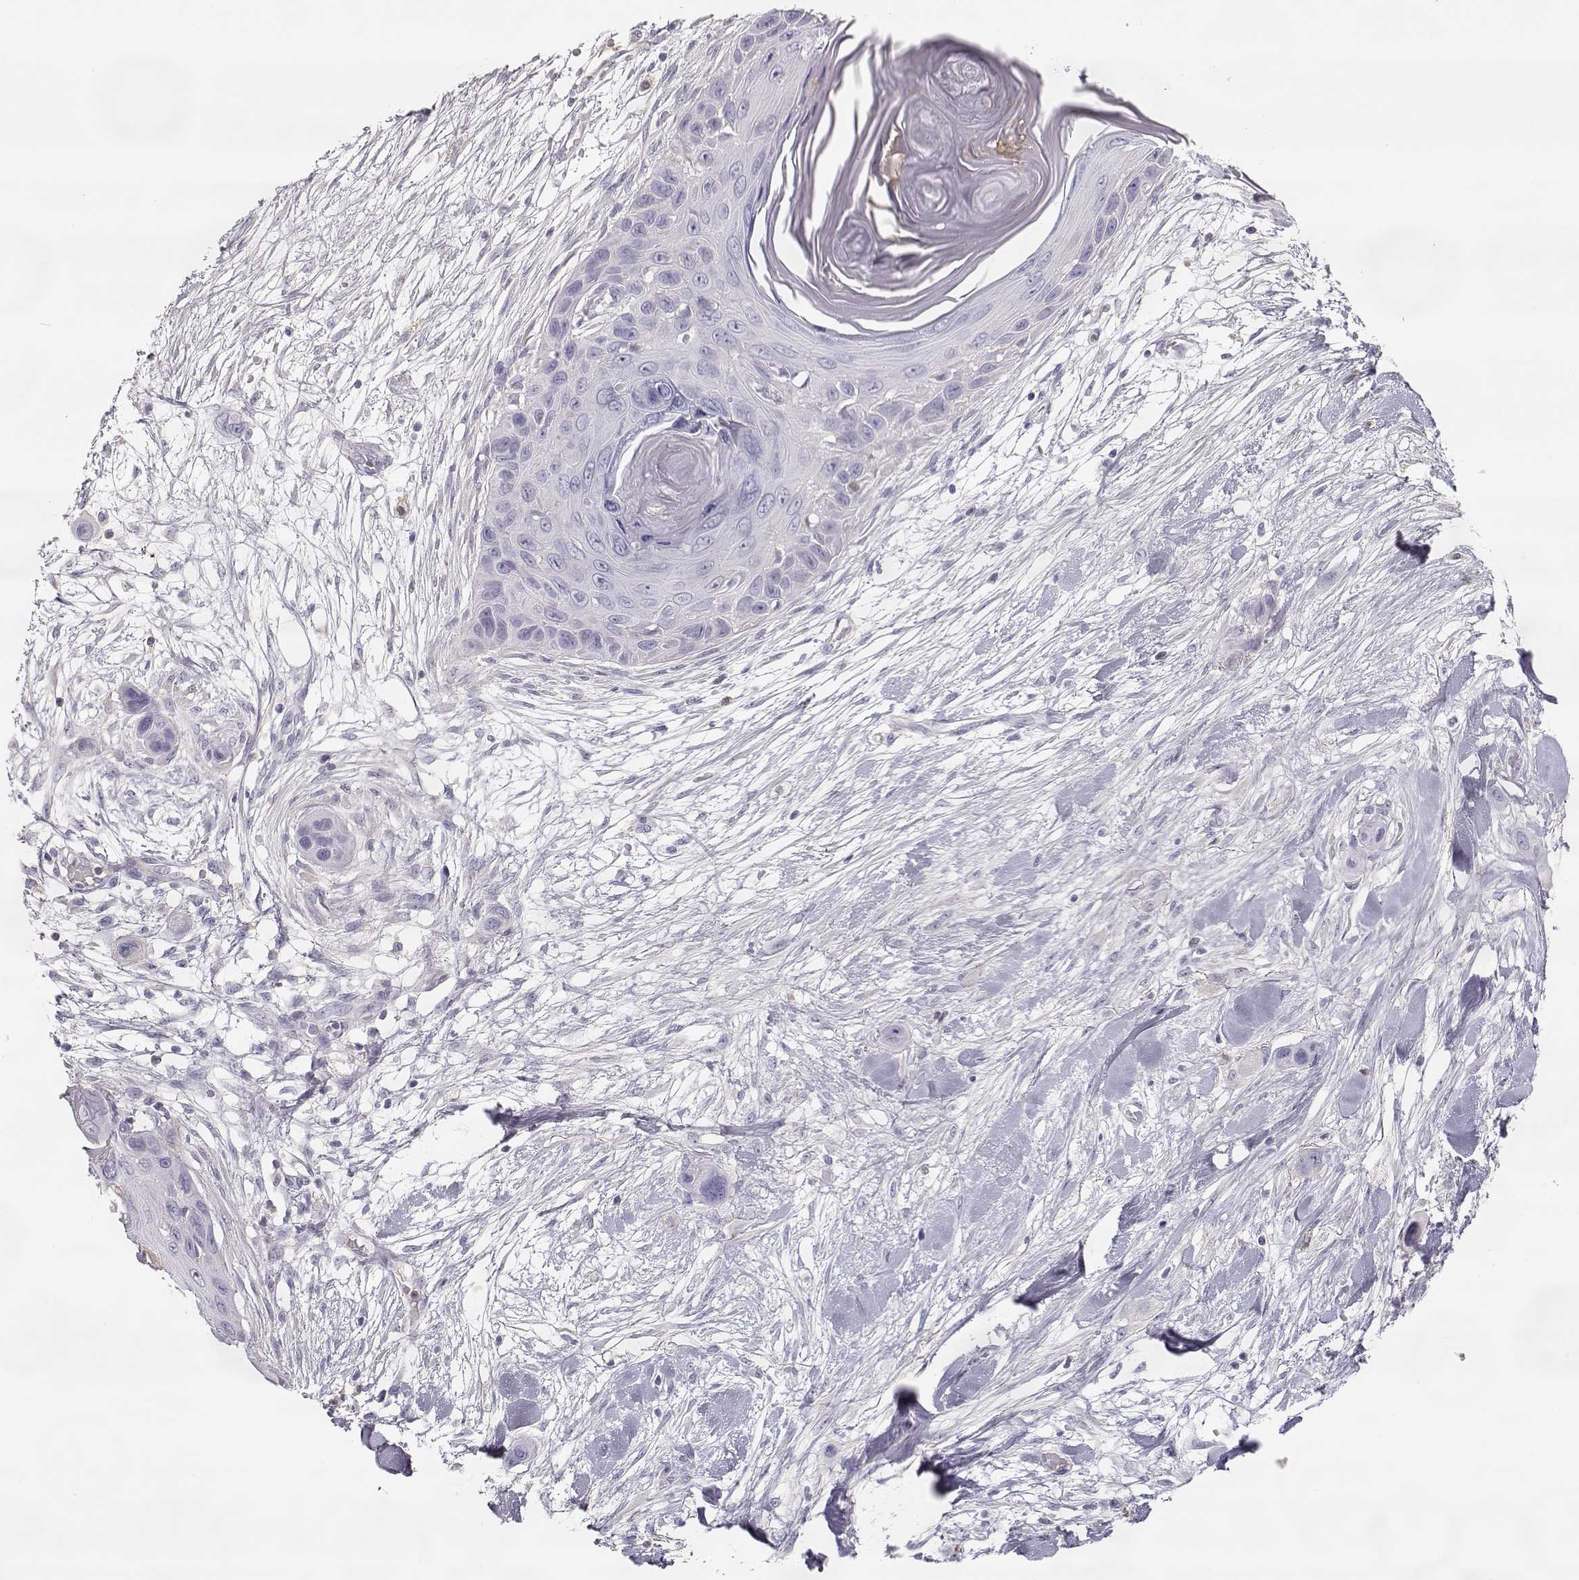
{"staining": {"intensity": "negative", "quantity": "none", "location": "none"}, "tissue": "skin cancer", "cell_type": "Tumor cells", "image_type": "cancer", "snomed": [{"axis": "morphology", "description": "Squamous cell carcinoma, NOS"}, {"axis": "topography", "description": "Skin"}], "caption": "Tumor cells are negative for protein expression in human skin squamous cell carcinoma.", "gene": "SLCO6A1", "patient": {"sex": "male", "age": 79}}